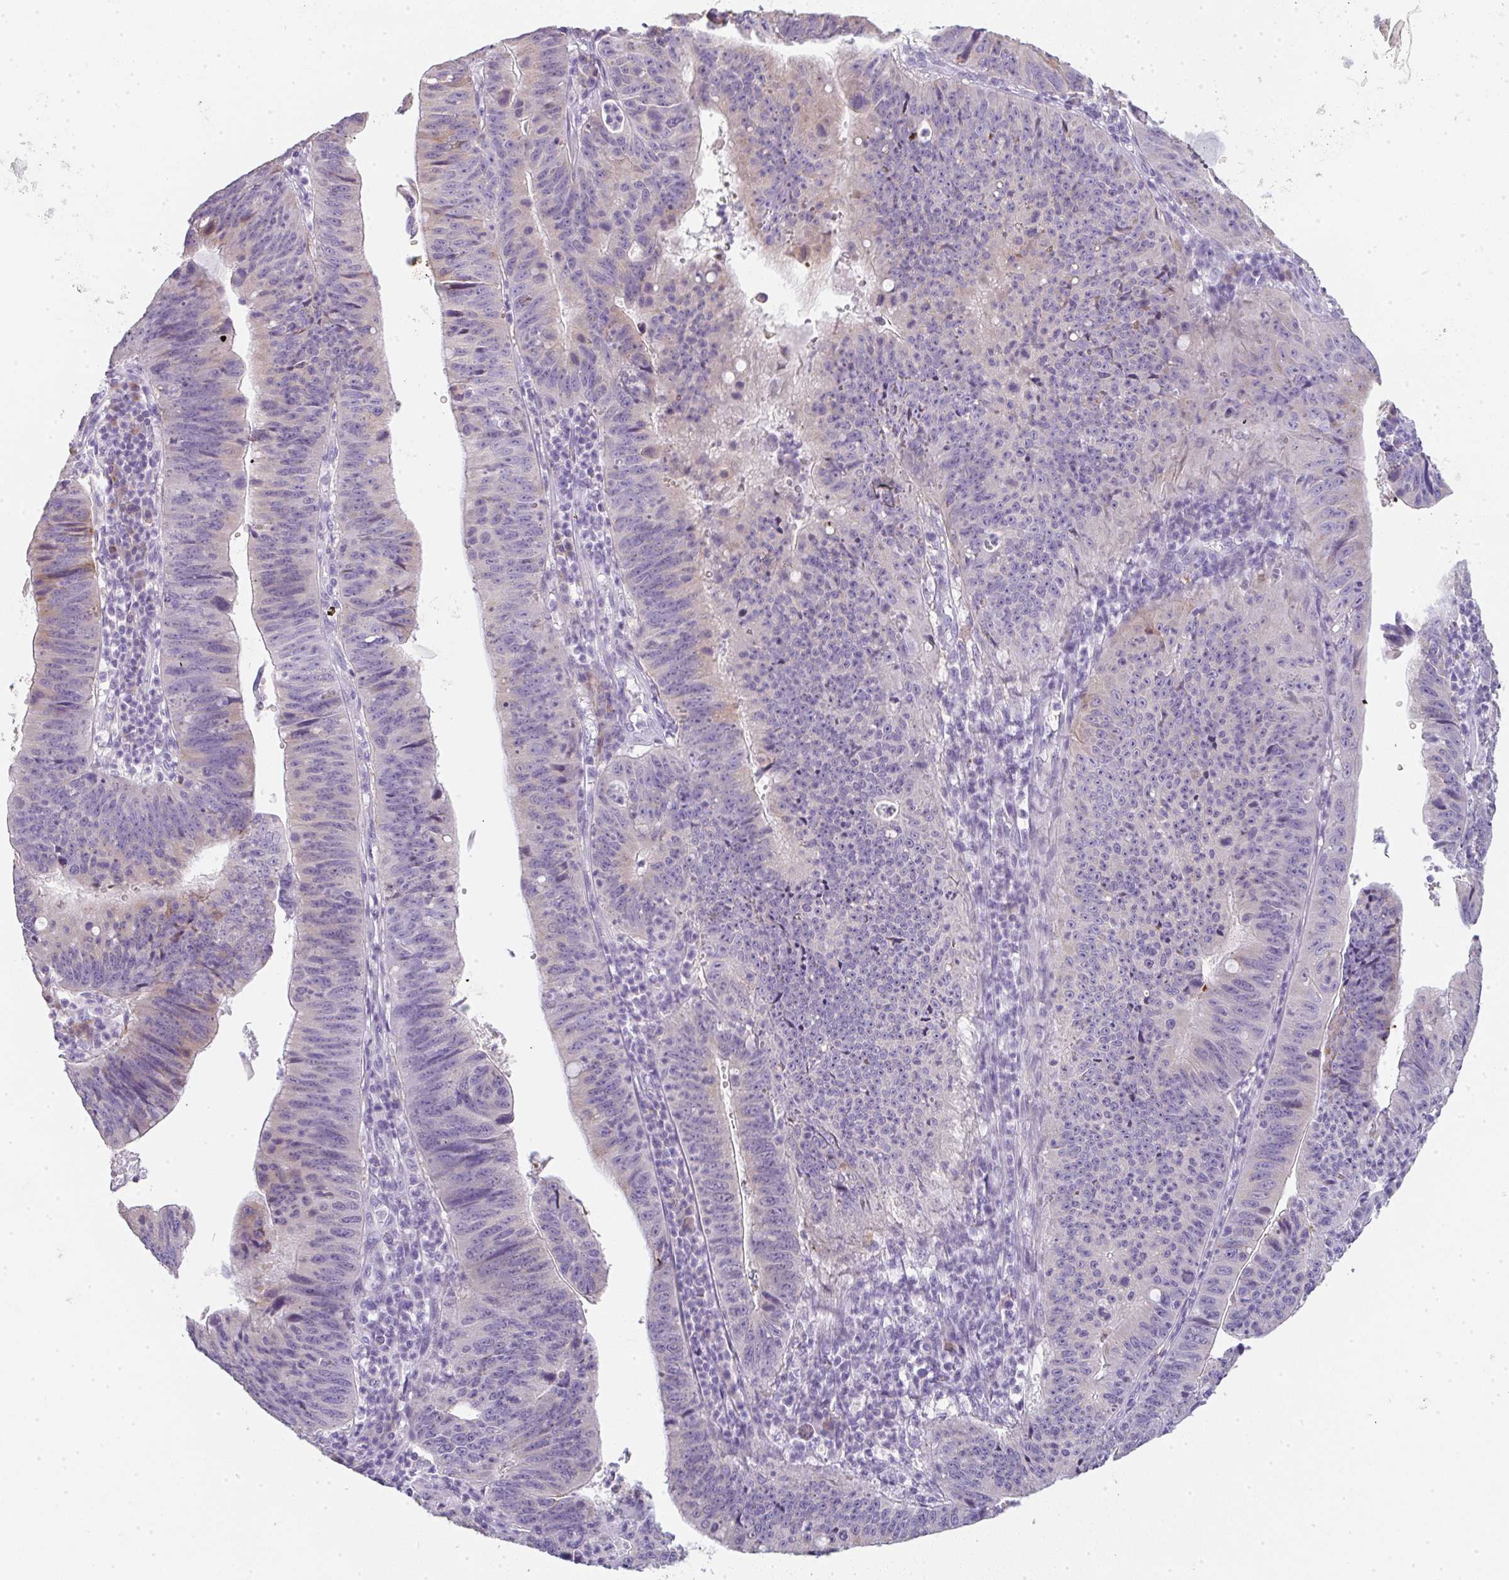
{"staining": {"intensity": "weak", "quantity": "<25%", "location": "cytoplasmic/membranous"}, "tissue": "stomach cancer", "cell_type": "Tumor cells", "image_type": "cancer", "snomed": [{"axis": "morphology", "description": "Adenocarcinoma, NOS"}, {"axis": "topography", "description": "Stomach"}], "caption": "This is a image of IHC staining of stomach adenocarcinoma, which shows no expression in tumor cells.", "gene": "LPAR4", "patient": {"sex": "male", "age": 59}}